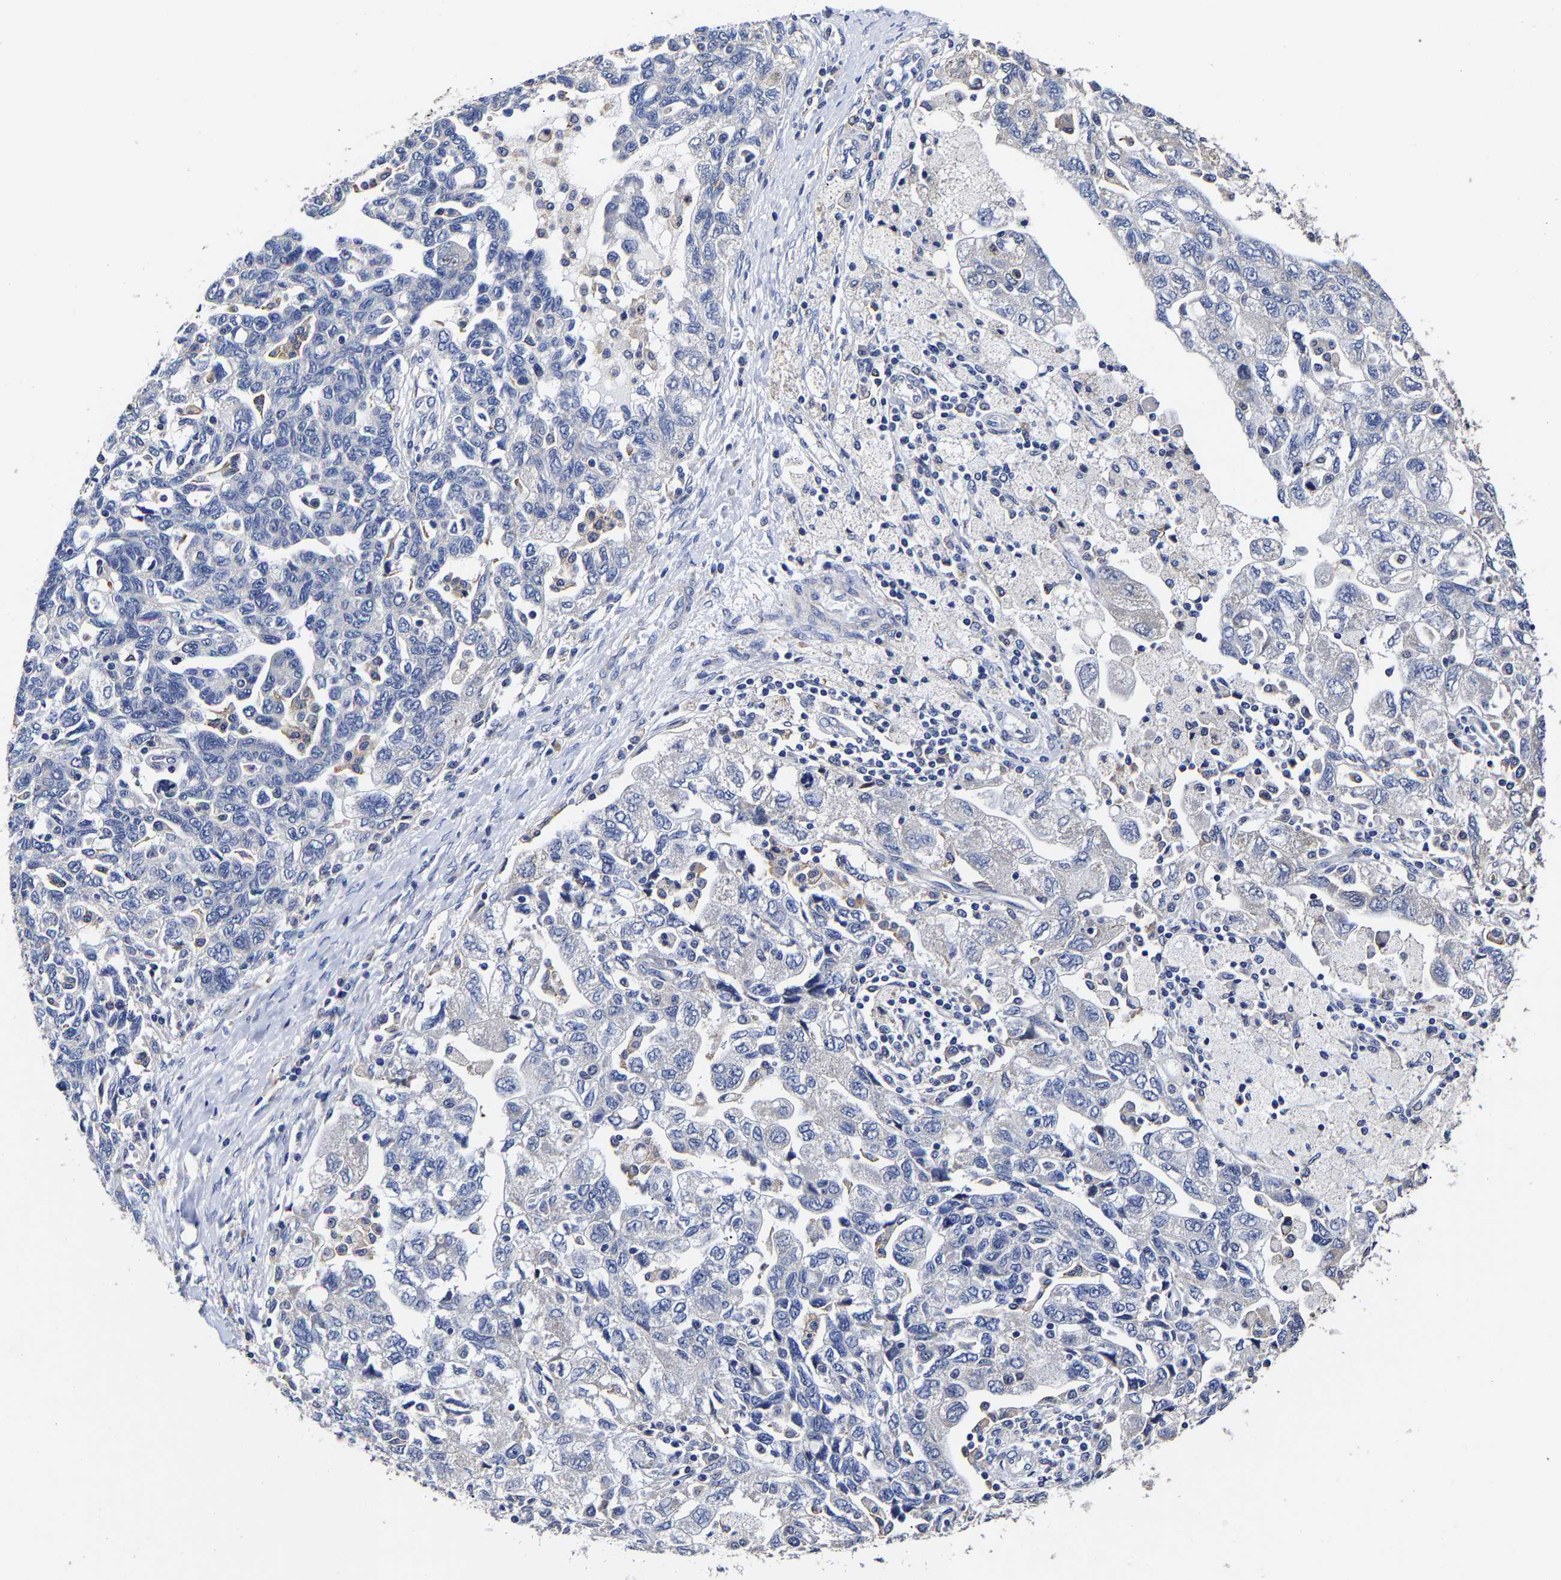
{"staining": {"intensity": "negative", "quantity": "none", "location": "none"}, "tissue": "ovarian cancer", "cell_type": "Tumor cells", "image_type": "cancer", "snomed": [{"axis": "morphology", "description": "Carcinoma, NOS"}, {"axis": "morphology", "description": "Cystadenocarcinoma, serous, NOS"}, {"axis": "topography", "description": "Ovary"}], "caption": "There is no significant staining in tumor cells of ovarian cancer.", "gene": "AASS", "patient": {"sex": "female", "age": 69}}